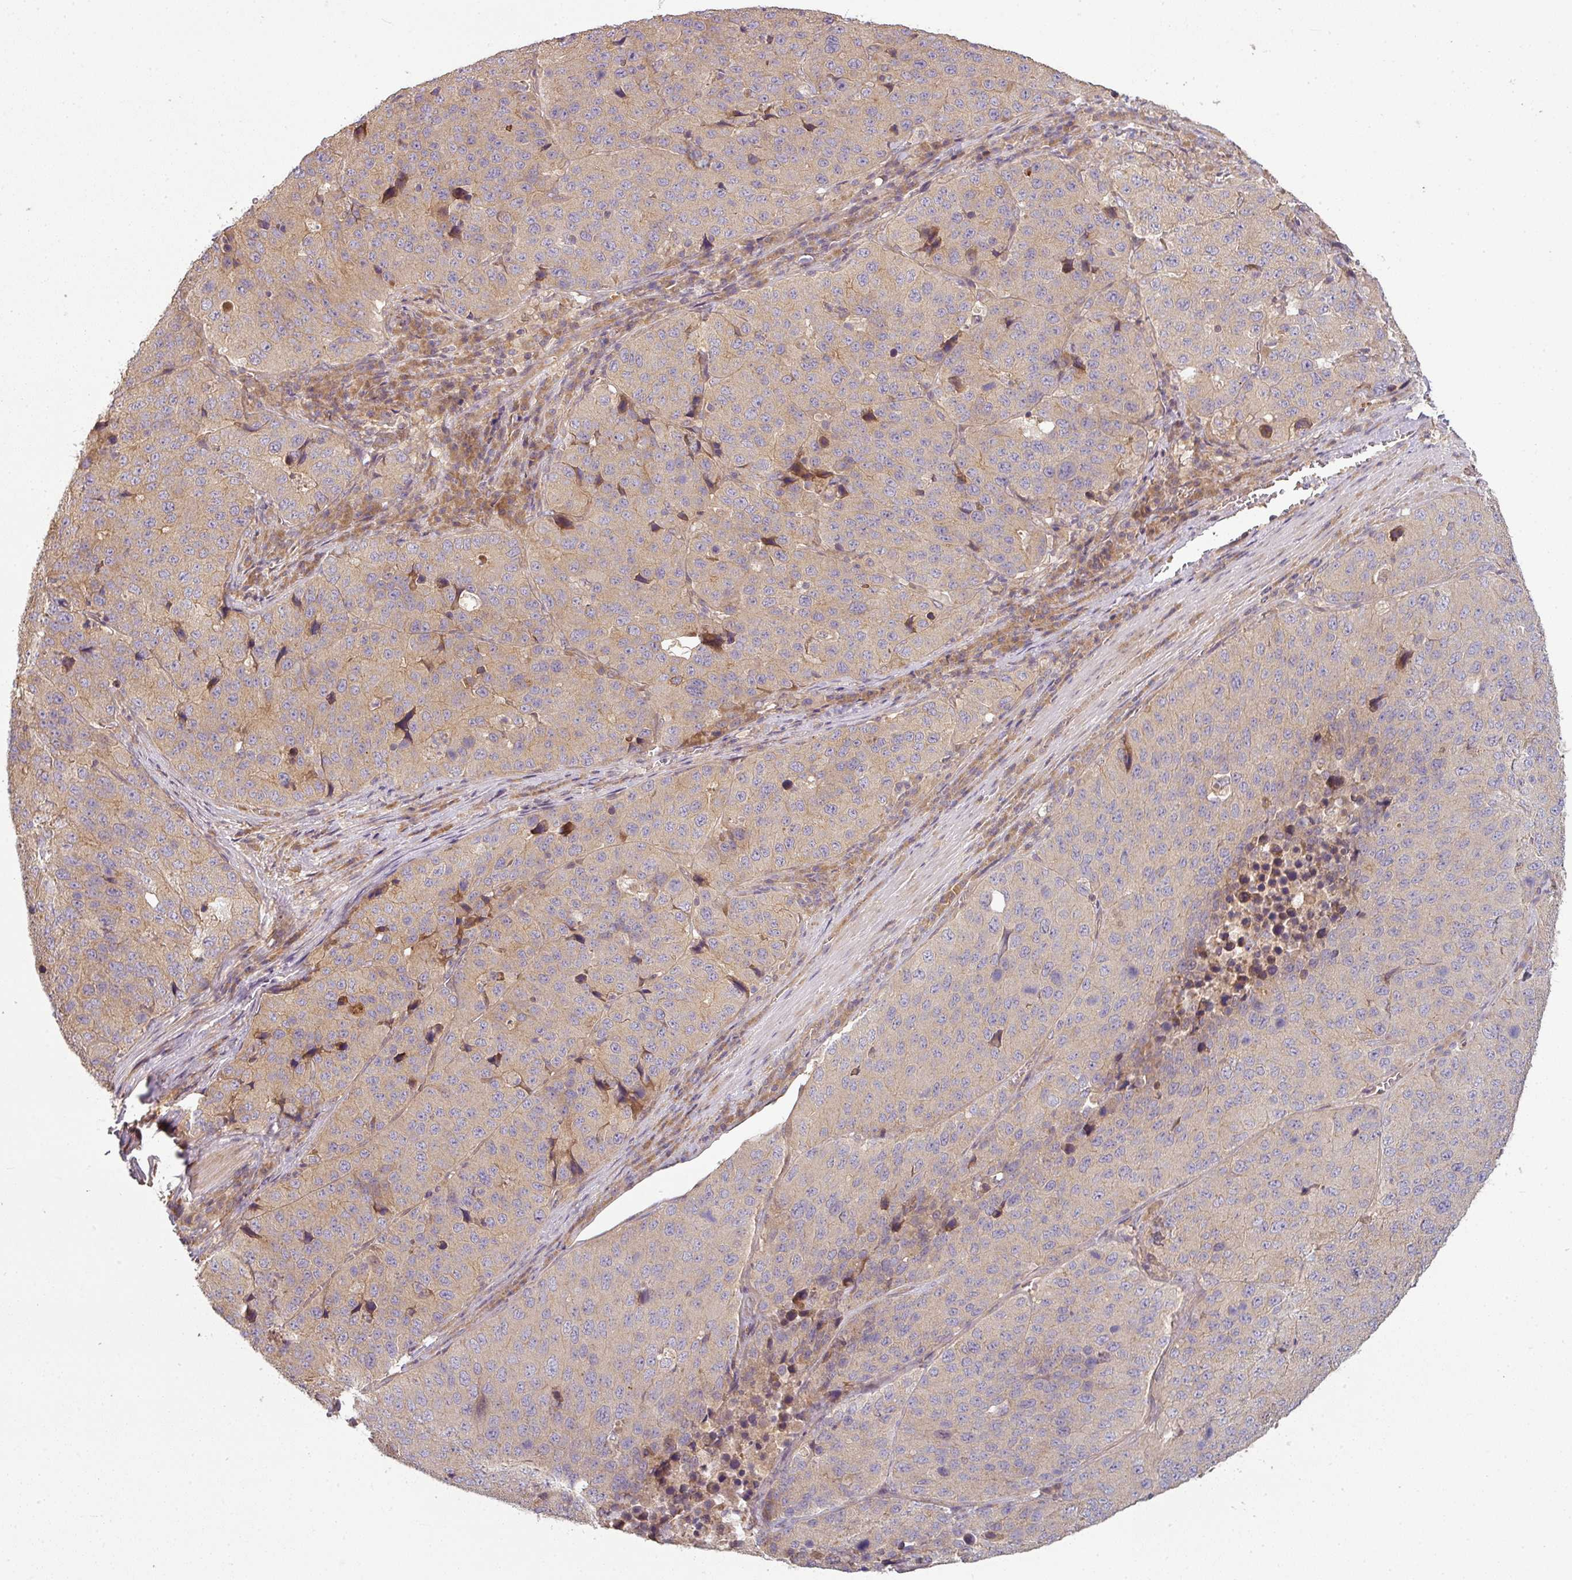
{"staining": {"intensity": "weak", "quantity": "<25%", "location": "cytoplasmic/membranous"}, "tissue": "stomach cancer", "cell_type": "Tumor cells", "image_type": "cancer", "snomed": [{"axis": "morphology", "description": "Adenocarcinoma, NOS"}, {"axis": "topography", "description": "Stomach"}], "caption": "Protein analysis of stomach cancer (adenocarcinoma) displays no significant positivity in tumor cells.", "gene": "RNF31", "patient": {"sex": "male", "age": 71}}